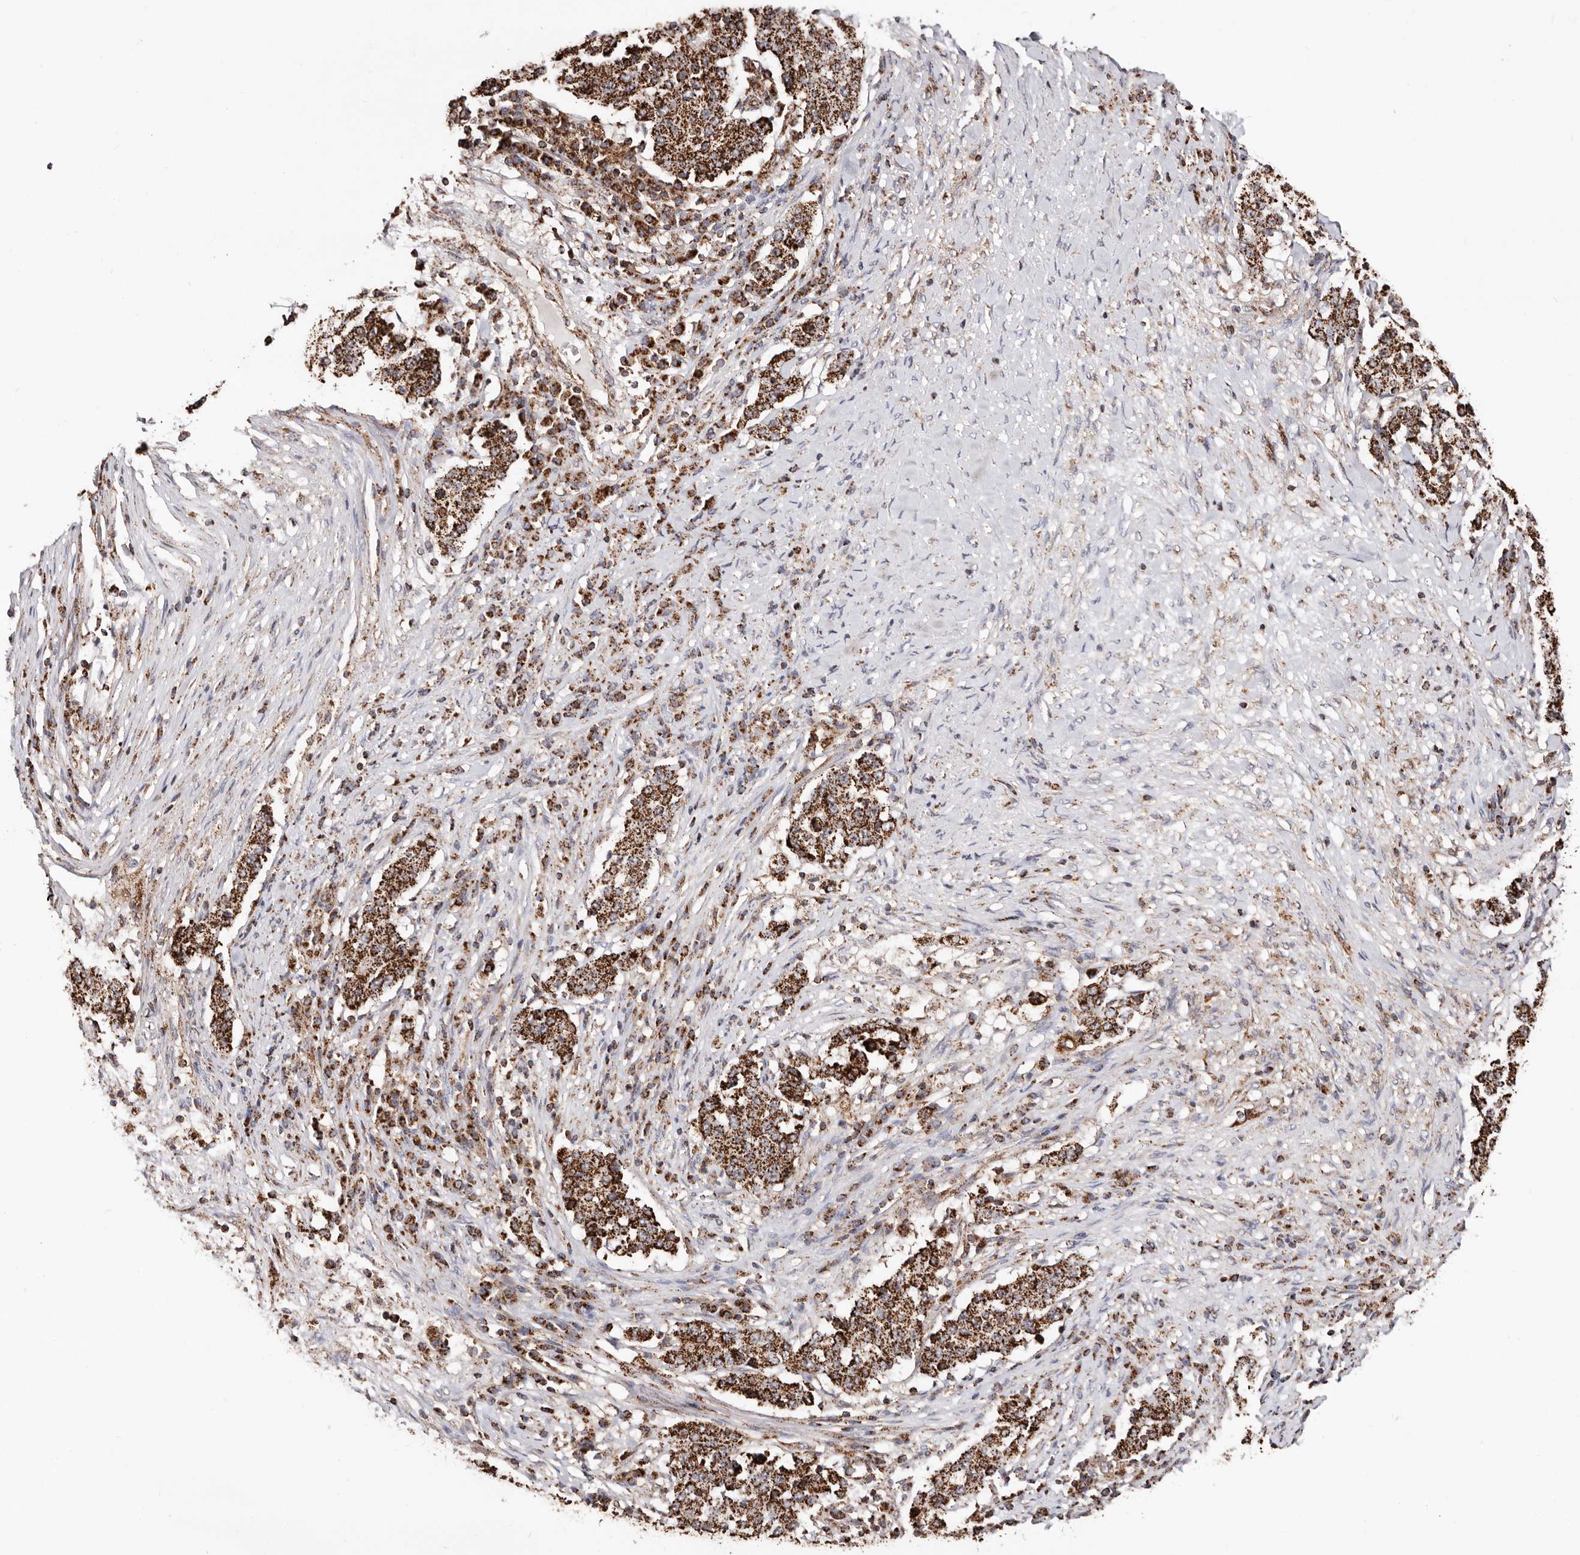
{"staining": {"intensity": "strong", "quantity": ">75%", "location": "cytoplasmic/membranous"}, "tissue": "stomach cancer", "cell_type": "Tumor cells", "image_type": "cancer", "snomed": [{"axis": "morphology", "description": "Adenocarcinoma, NOS"}, {"axis": "topography", "description": "Stomach"}], "caption": "Strong cytoplasmic/membranous expression is appreciated in about >75% of tumor cells in adenocarcinoma (stomach).", "gene": "PRKACB", "patient": {"sex": "male", "age": 59}}